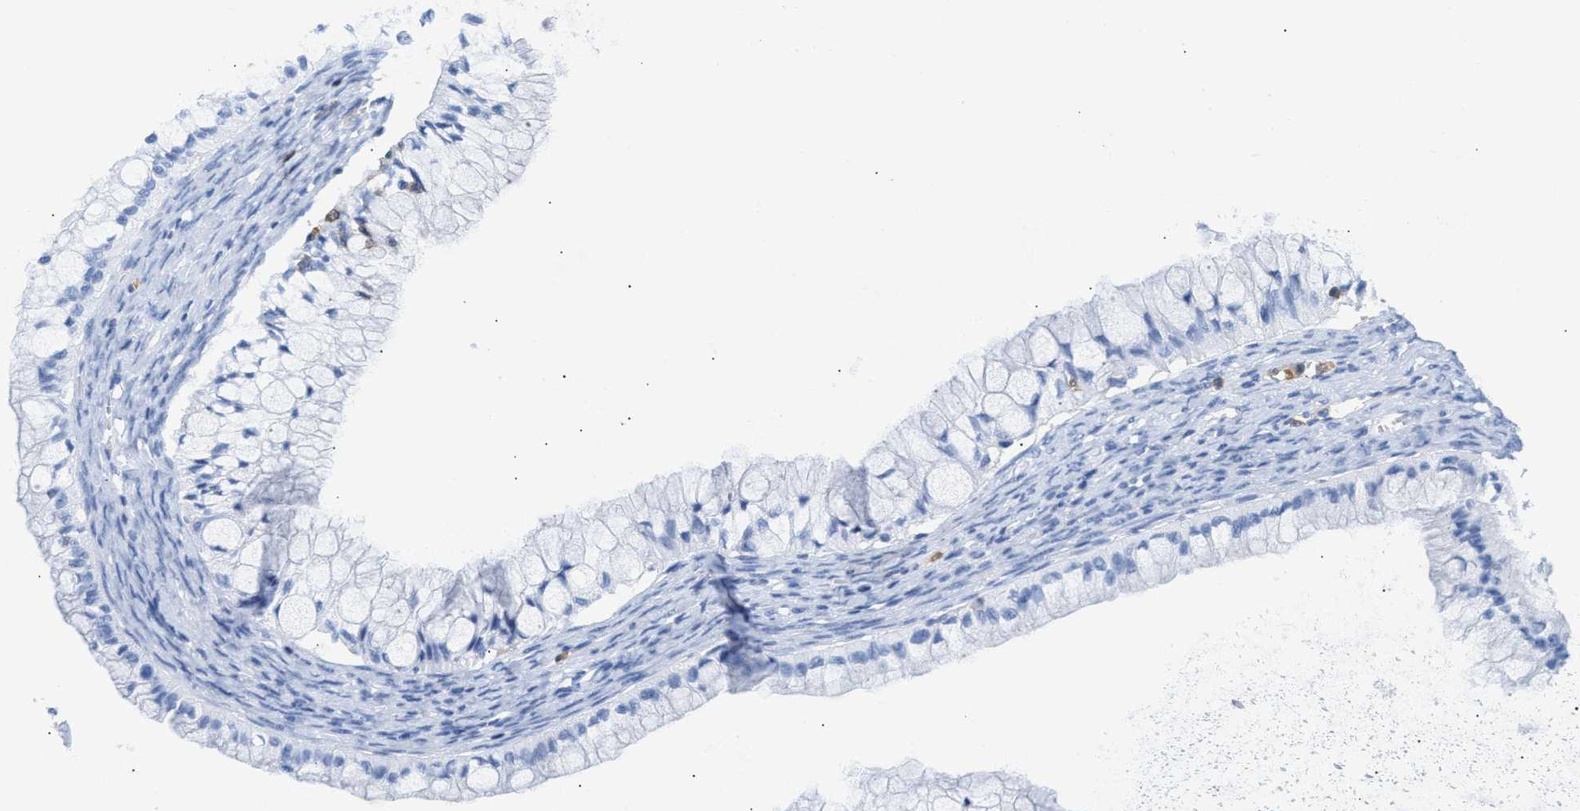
{"staining": {"intensity": "negative", "quantity": "none", "location": "none"}, "tissue": "ovarian cancer", "cell_type": "Tumor cells", "image_type": "cancer", "snomed": [{"axis": "morphology", "description": "Cystadenocarcinoma, mucinous, NOS"}, {"axis": "topography", "description": "Ovary"}], "caption": "High power microscopy image of an immunohistochemistry (IHC) histopathology image of ovarian cancer (mucinous cystadenocarcinoma), revealing no significant staining in tumor cells.", "gene": "LCP1", "patient": {"sex": "female", "age": 57}}